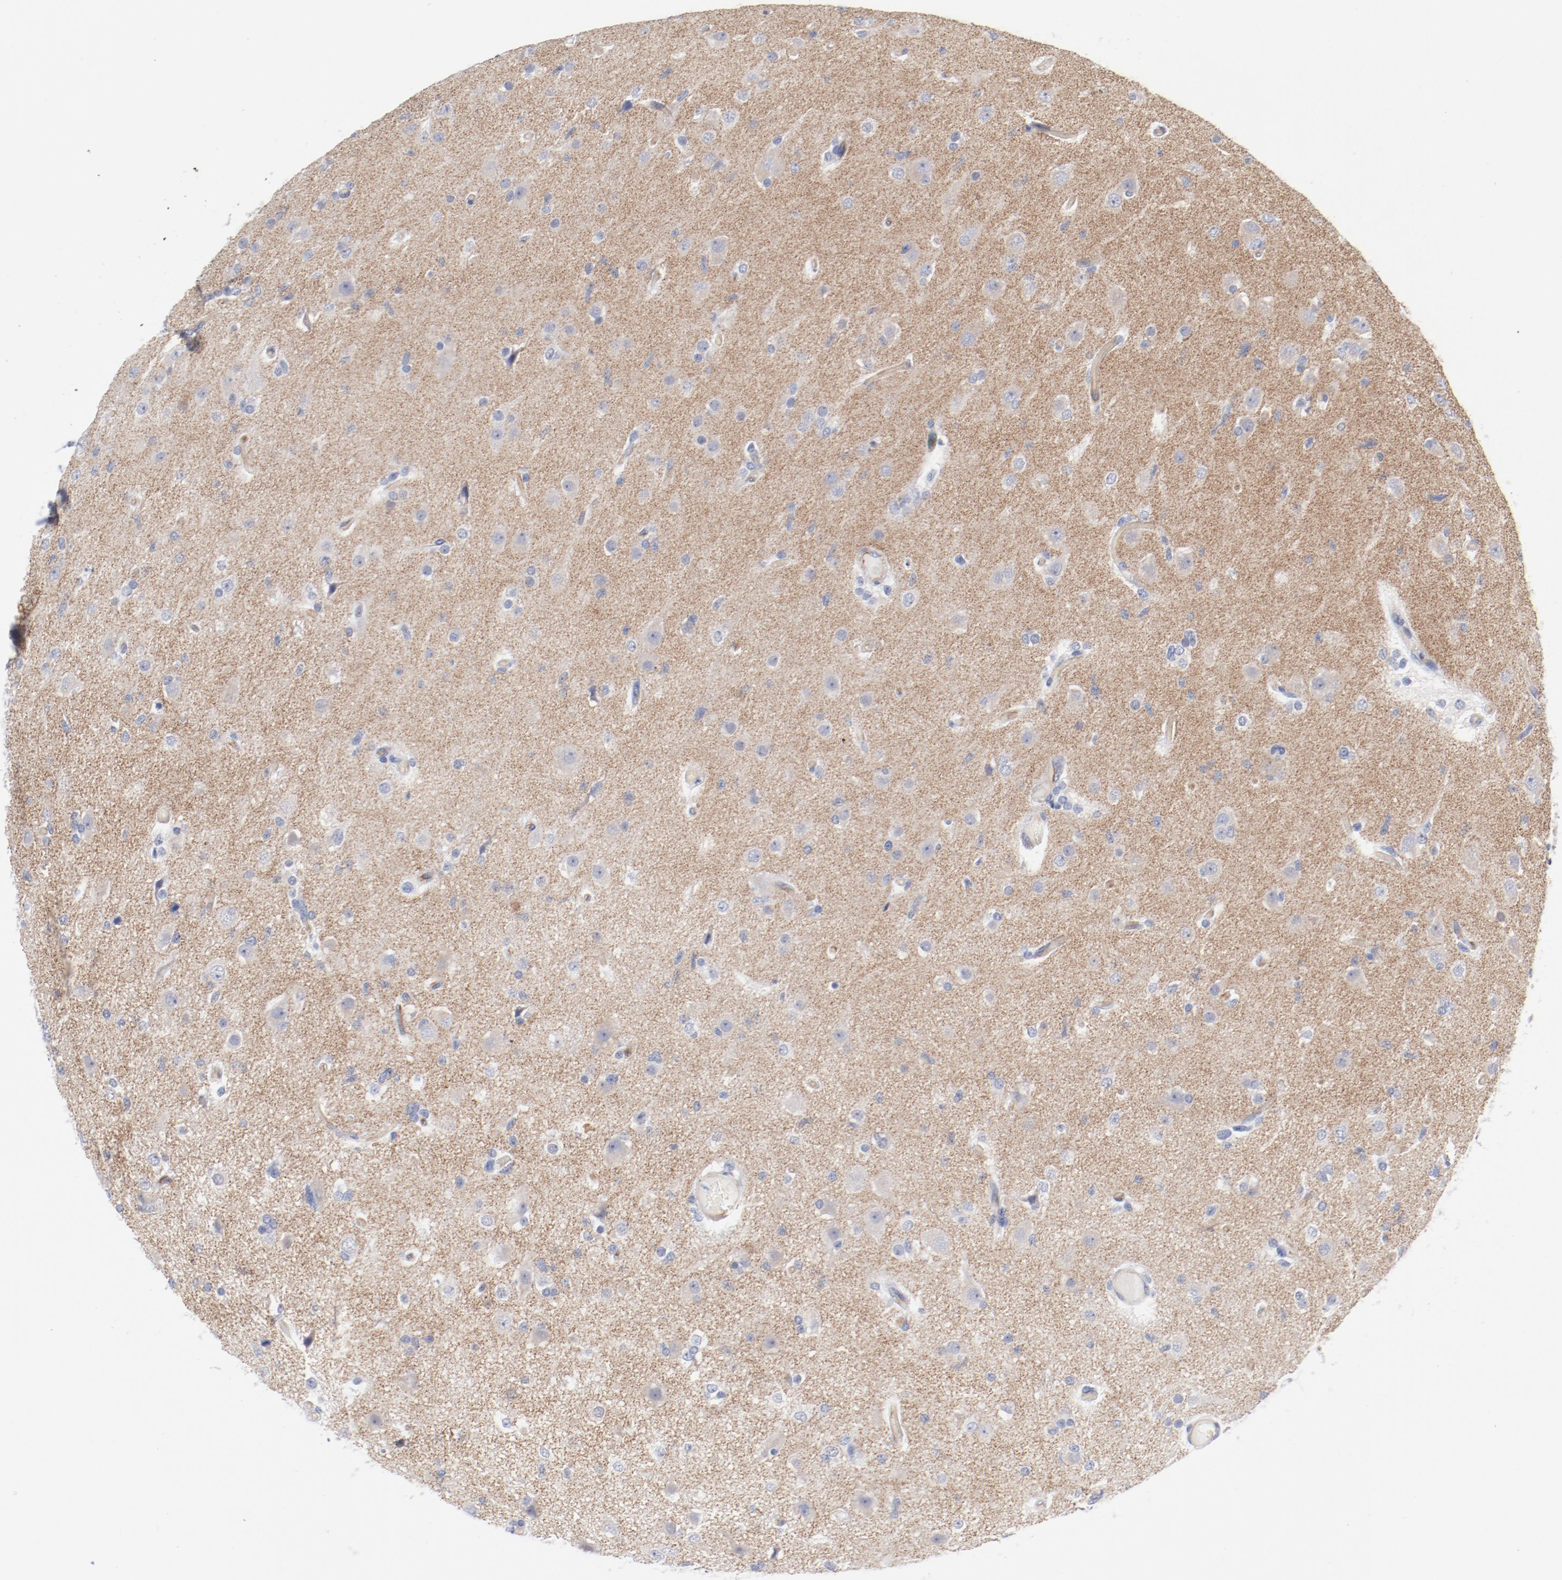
{"staining": {"intensity": "negative", "quantity": "none", "location": "none"}, "tissue": "glioma", "cell_type": "Tumor cells", "image_type": "cancer", "snomed": [{"axis": "morphology", "description": "Glioma, malignant, High grade"}, {"axis": "topography", "description": "Brain"}], "caption": "High-grade glioma (malignant) was stained to show a protein in brown. There is no significant staining in tumor cells. (Immunohistochemistry, brightfield microscopy, high magnification).", "gene": "SHANK3", "patient": {"sex": "male", "age": 33}}